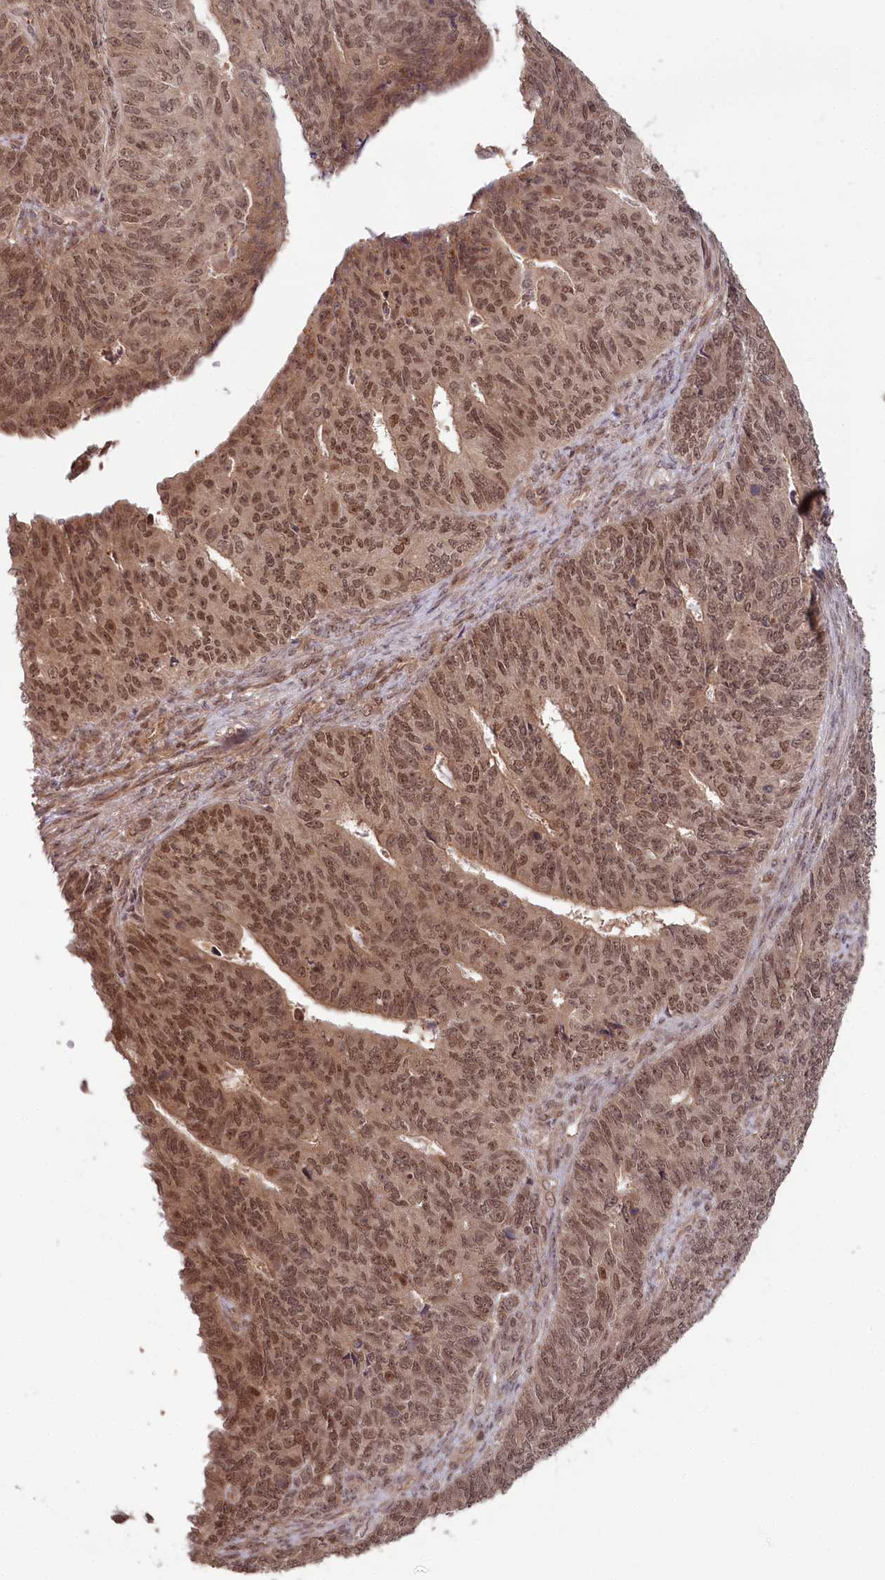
{"staining": {"intensity": "moderate", "quantity": ">75%", "location": "nuclear"}, "tissue": "endometrial cancer", "cell_type": "Tumor cells", "image_type": "cancer", "snomed": [{"axis": "morphology", "description": "Adenocarcinoma, NOS"}, {"axis": "topography", "description": "Endometrium"}], "caption": "Immunohistochemistry (IHC) (DAB (3,3'-diaminobenzidine)) staining of human endometrial cancer displays moderate nuclear protein staining in approximately >75% of tumor cells.", "gene": "WAPL", "patient": {"sex": "female", "age": 32}}